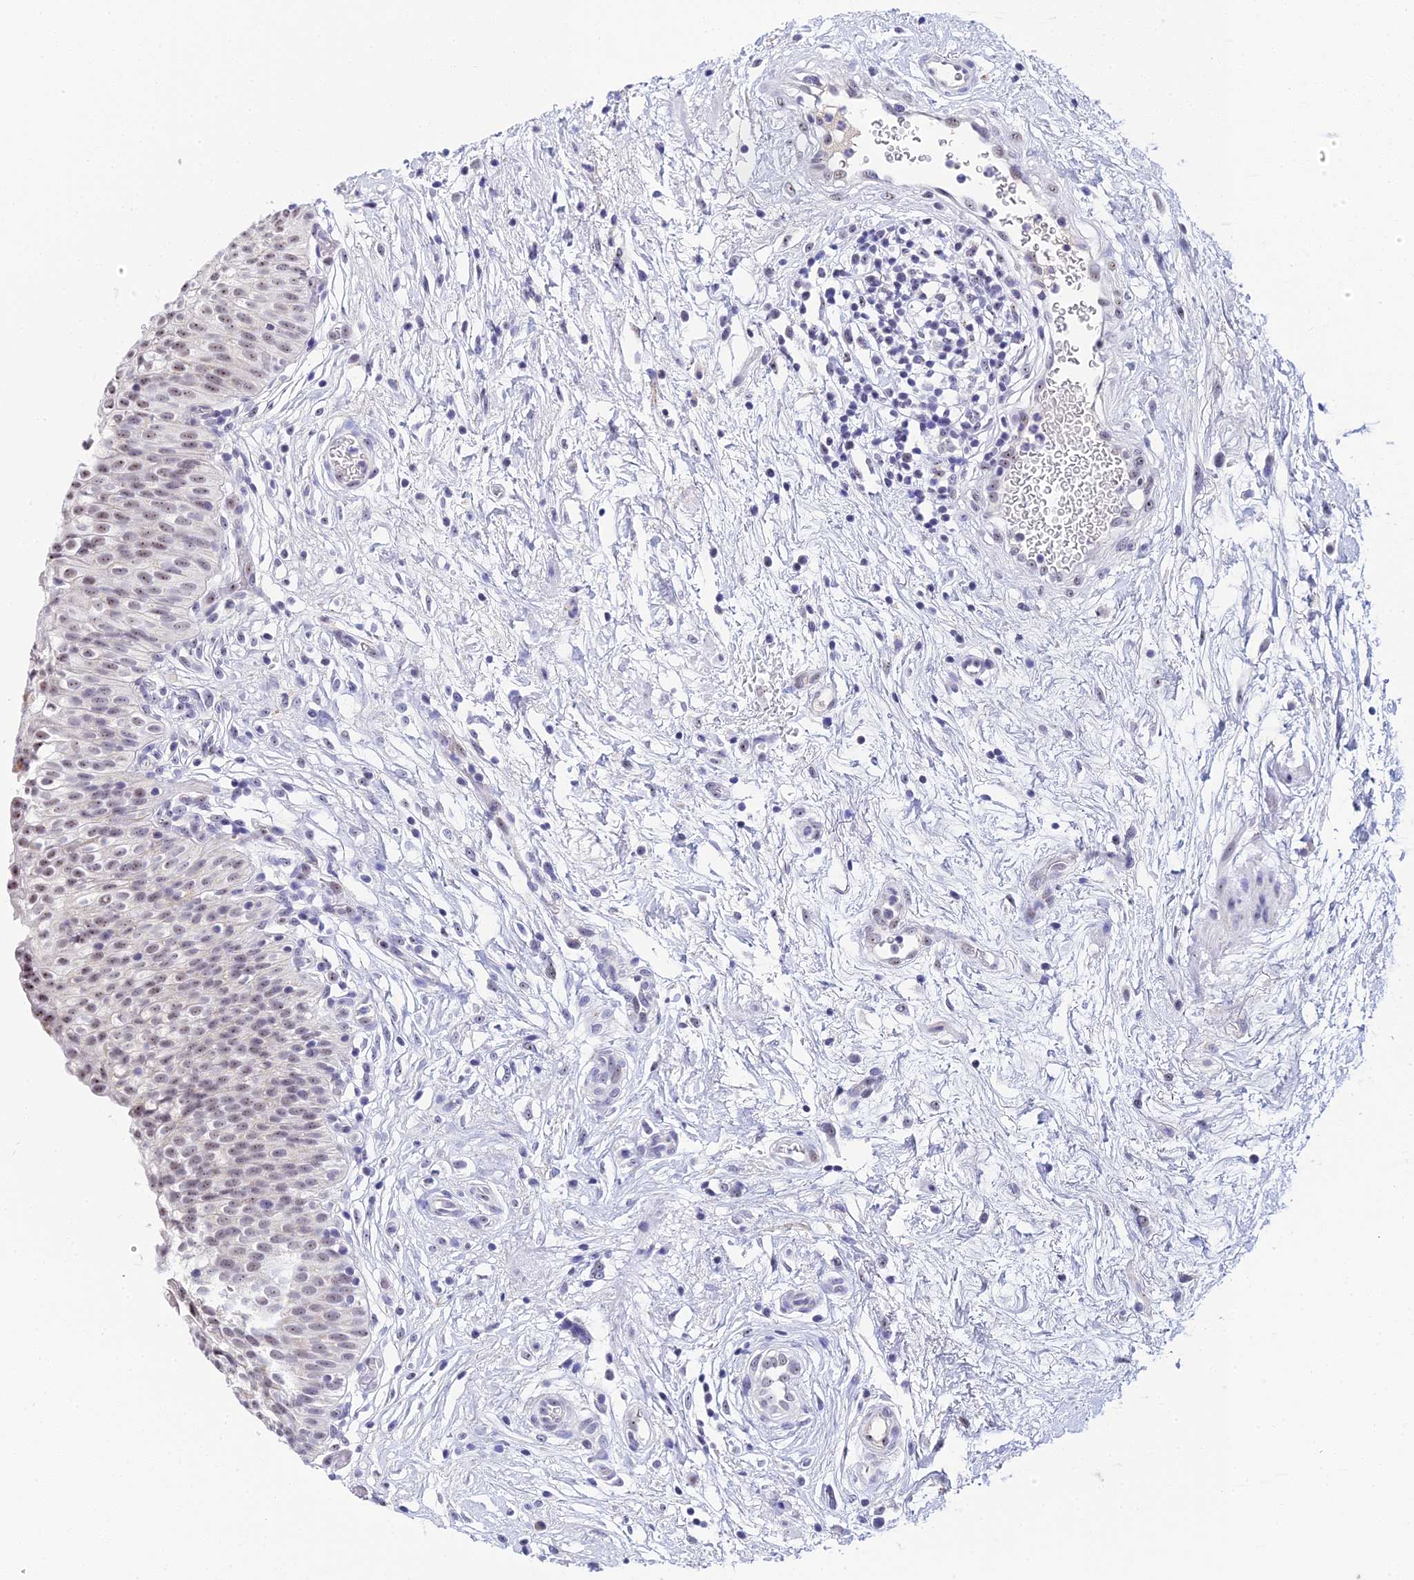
{"staining": {"intensity": "moderate", "quantity": "25%-75%", "location": "nuclear"}, "tissue": "urinary bladder", "cell_type": "Urothelial cells", "image_type": "normal", "snomed": [{"axis": "morphology", "description": "Normal tissue, NOS"}, {"axis": "topography", "description": "Urinary bladder"}], "caption": "Immunohistochemical staining of benign urinary bladder demonstrates medium levels of moderate nuclear staining in approximately 25%-75% of urothelial cells. Nuclei are stained in blue.", "gene": "PLPP4", "patient": {"sex": "male", "age": 55}}